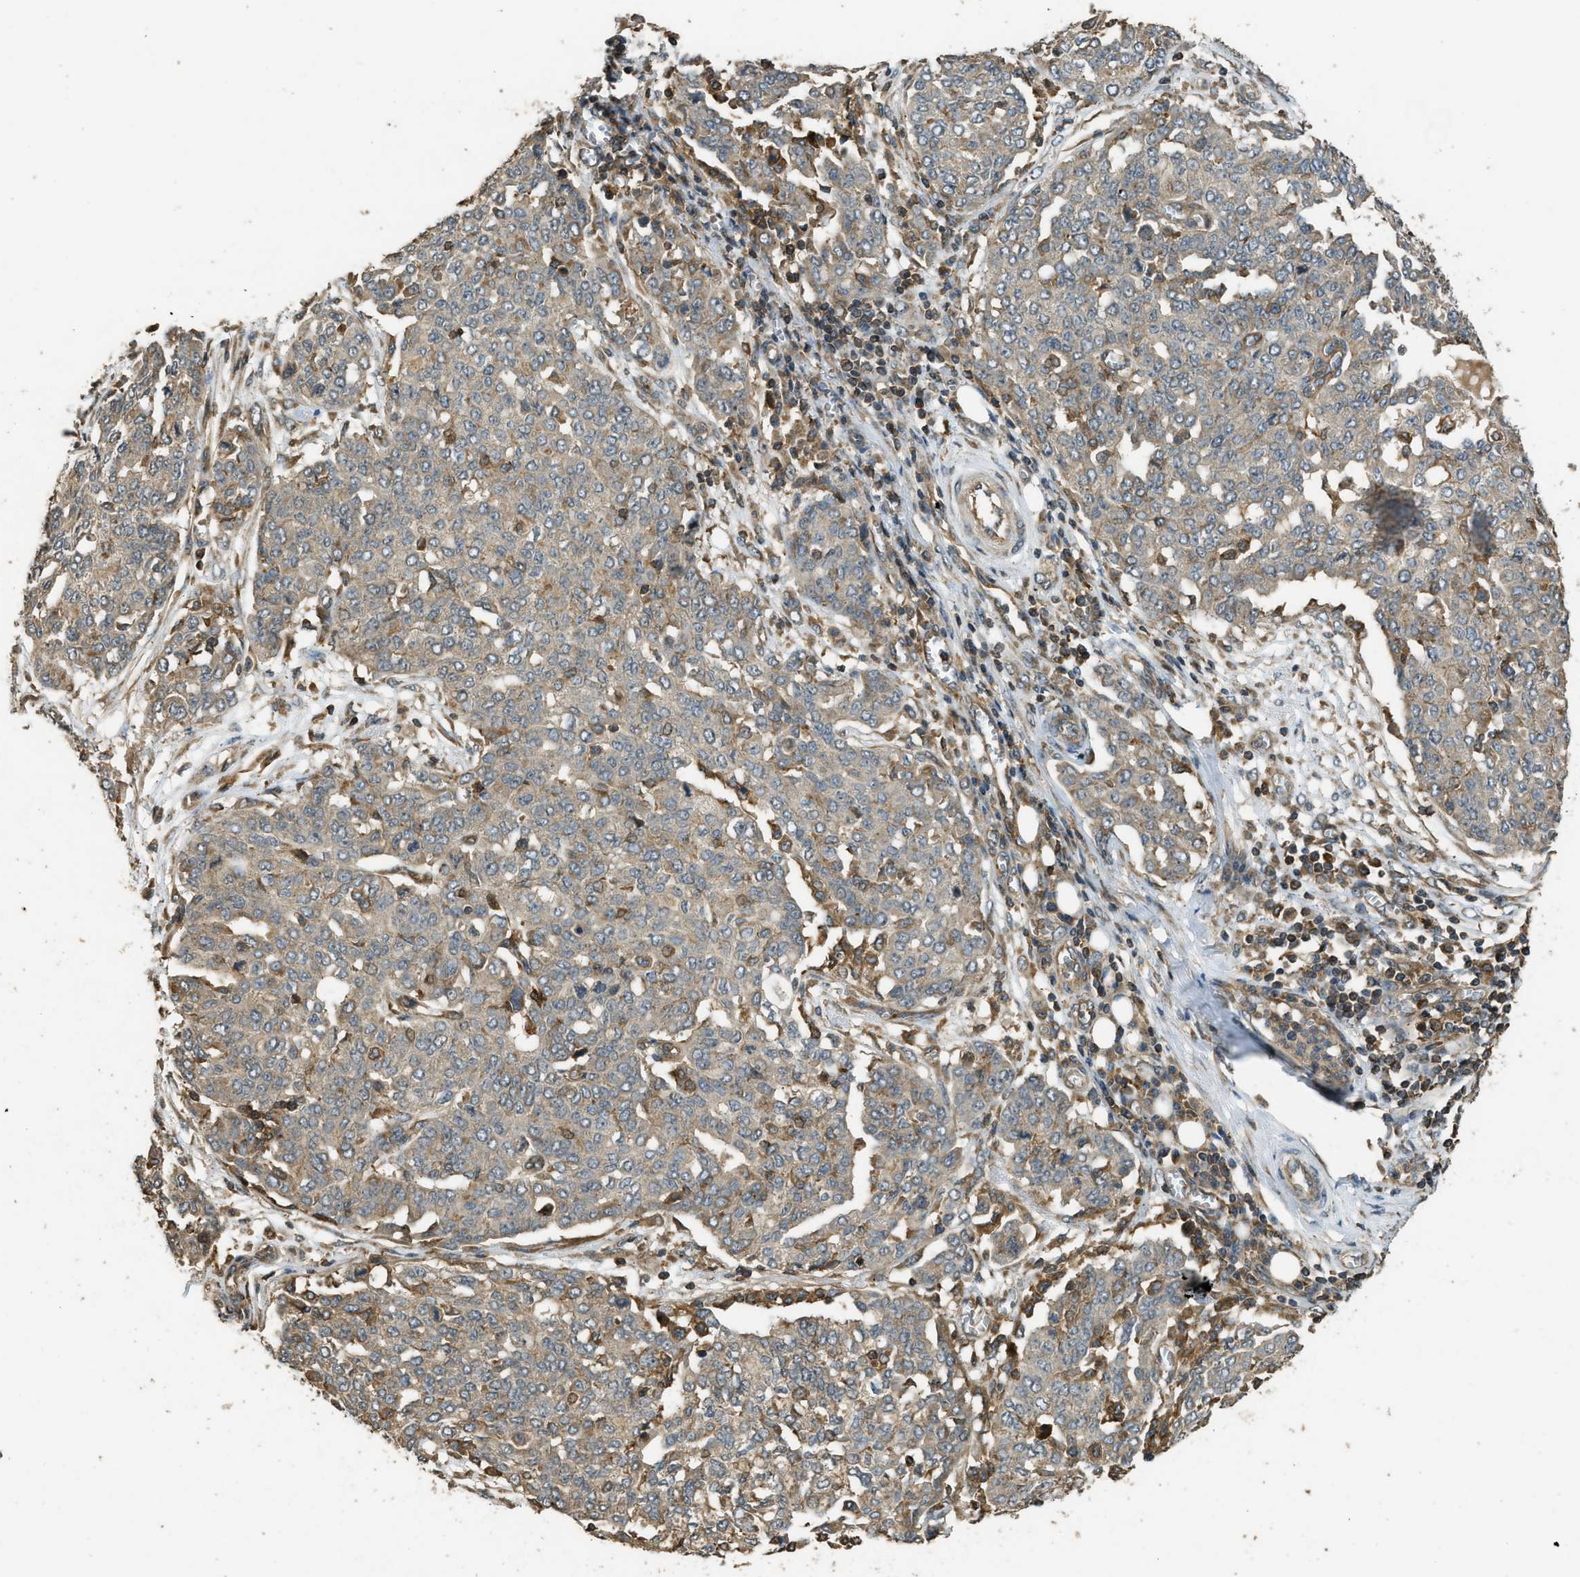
{"staining": {"intensity": "weak", "quantity": ">75%", "location": "cytoplasmic/membranous"}, "tissue": "ovarian cancer", "cell_type": "Tumor cells", "image_type": "cancer", "snomed": [{"axis": "morphology", "description": "Cystadenocarcinoma, serous, NOS"}, {"axis": "topography", "description": "Soft tissue"}, {"axis": "topography", "description": "Ovary"}], "caption": "Tumor cells exhibit low levels of weak cytoplasmic/membranous staining in approximately >75% of cells in ovarian cancer.", "gene": "PPP6R3", "patient": {"sex": "female", "age": 57}}